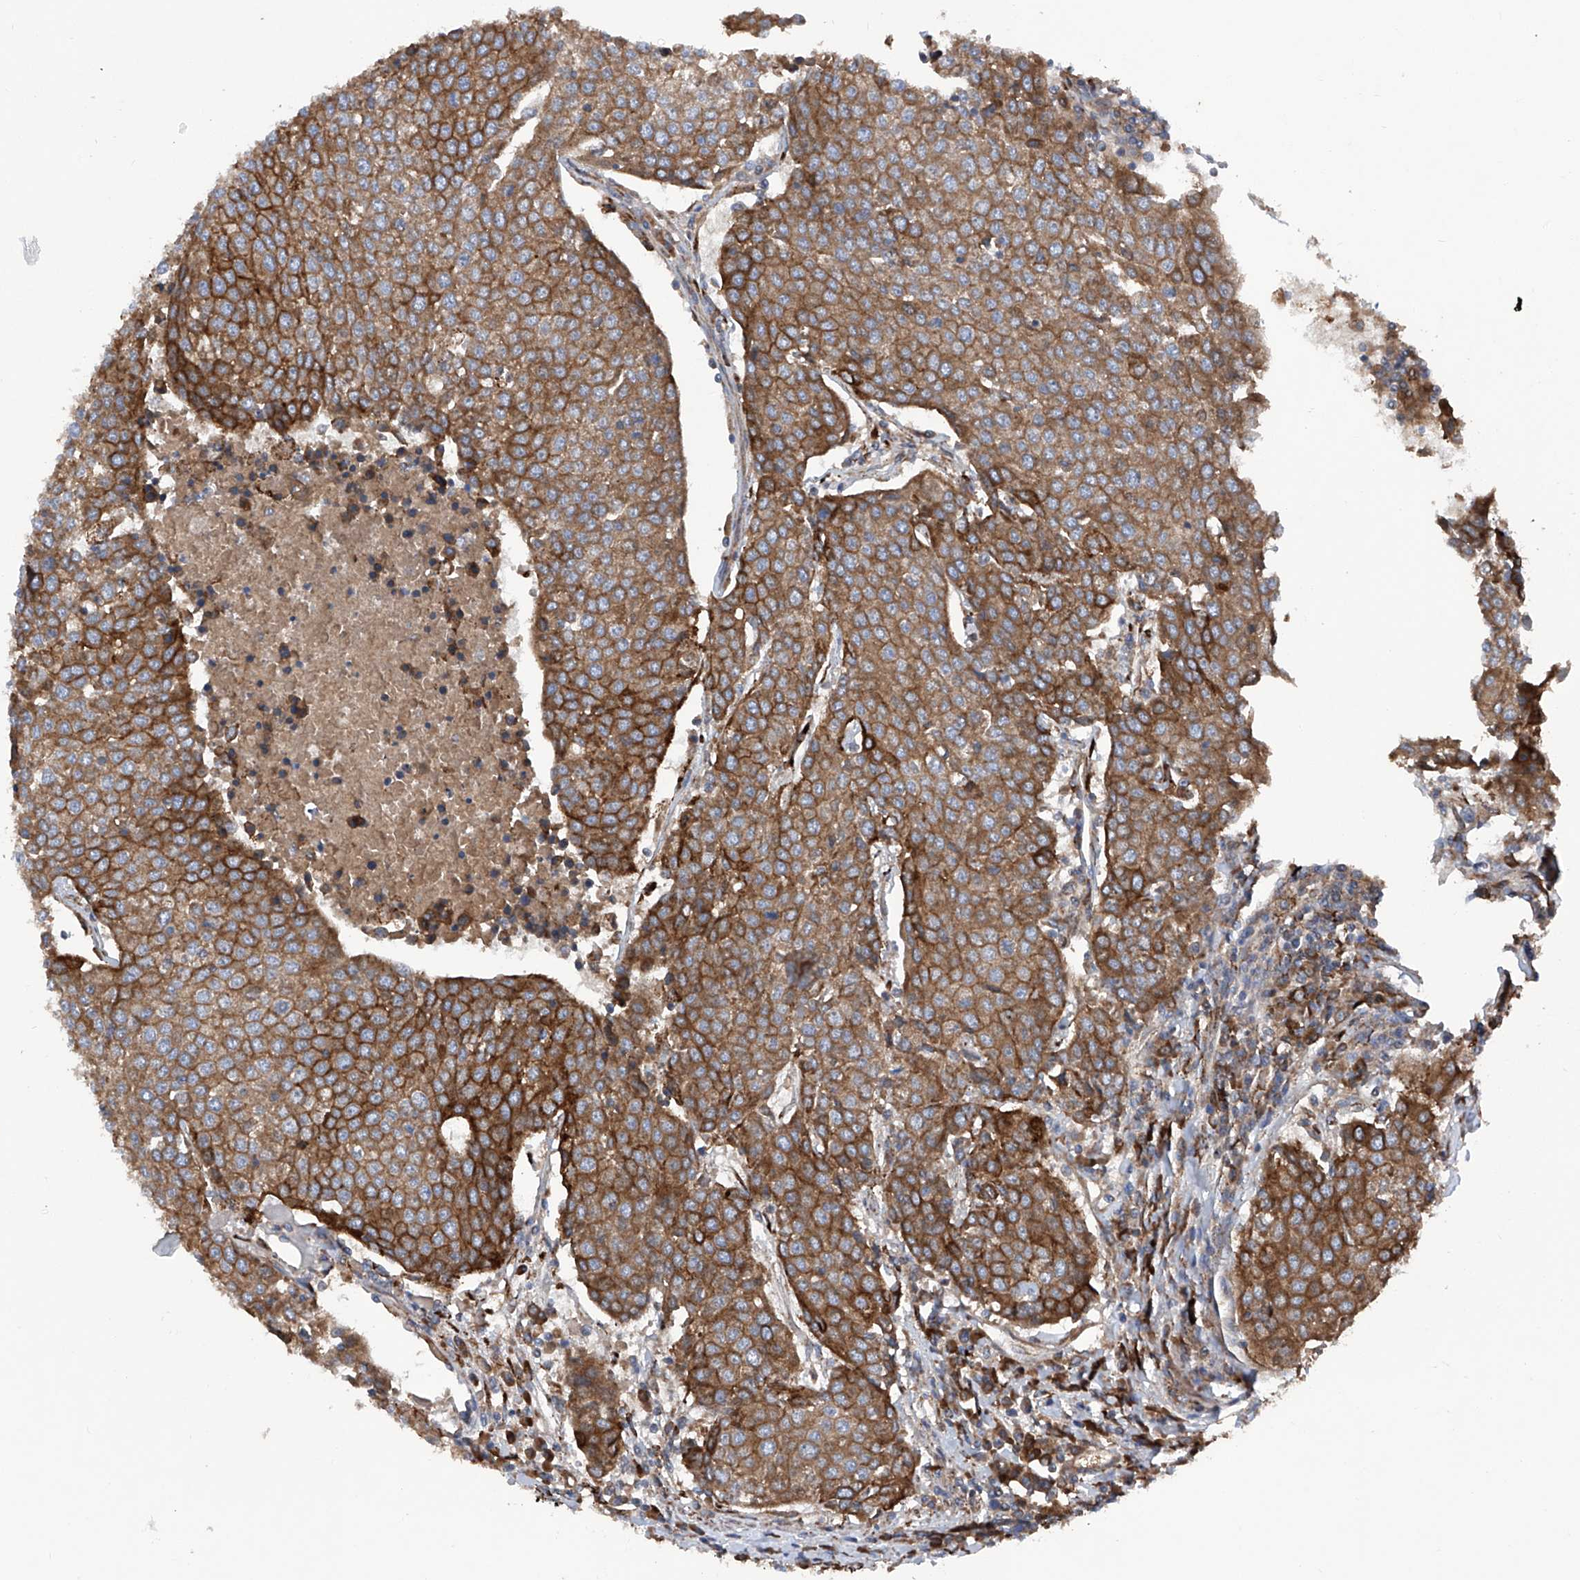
{"staining": {"intensity": "moderate", "quantity": ">75%", "location": "cytoplasmic/membranous"}, "tissue": "urothelial cancer", "cell_type": "Tumor cells", "image_type": "cancer", "snomed": [{"axis": "morphology", "description": "Urothelial carcinoma, High grade"}, {"axis": "topography", "description": "Urinary bladder"}], "caption": "A photomicrograph of urothelial cancer stained for a protein reveals moderate cytoplasmic/membranous brown staining in tumor cells. The staining was performed using DAB (3,3'-diaminobenzidine), with brown indicating positive protein expression. Nuclei are stained blue with hematoxylin.", "gene": "ASCC3", "patient": {"sex": "female", "age": 85}}